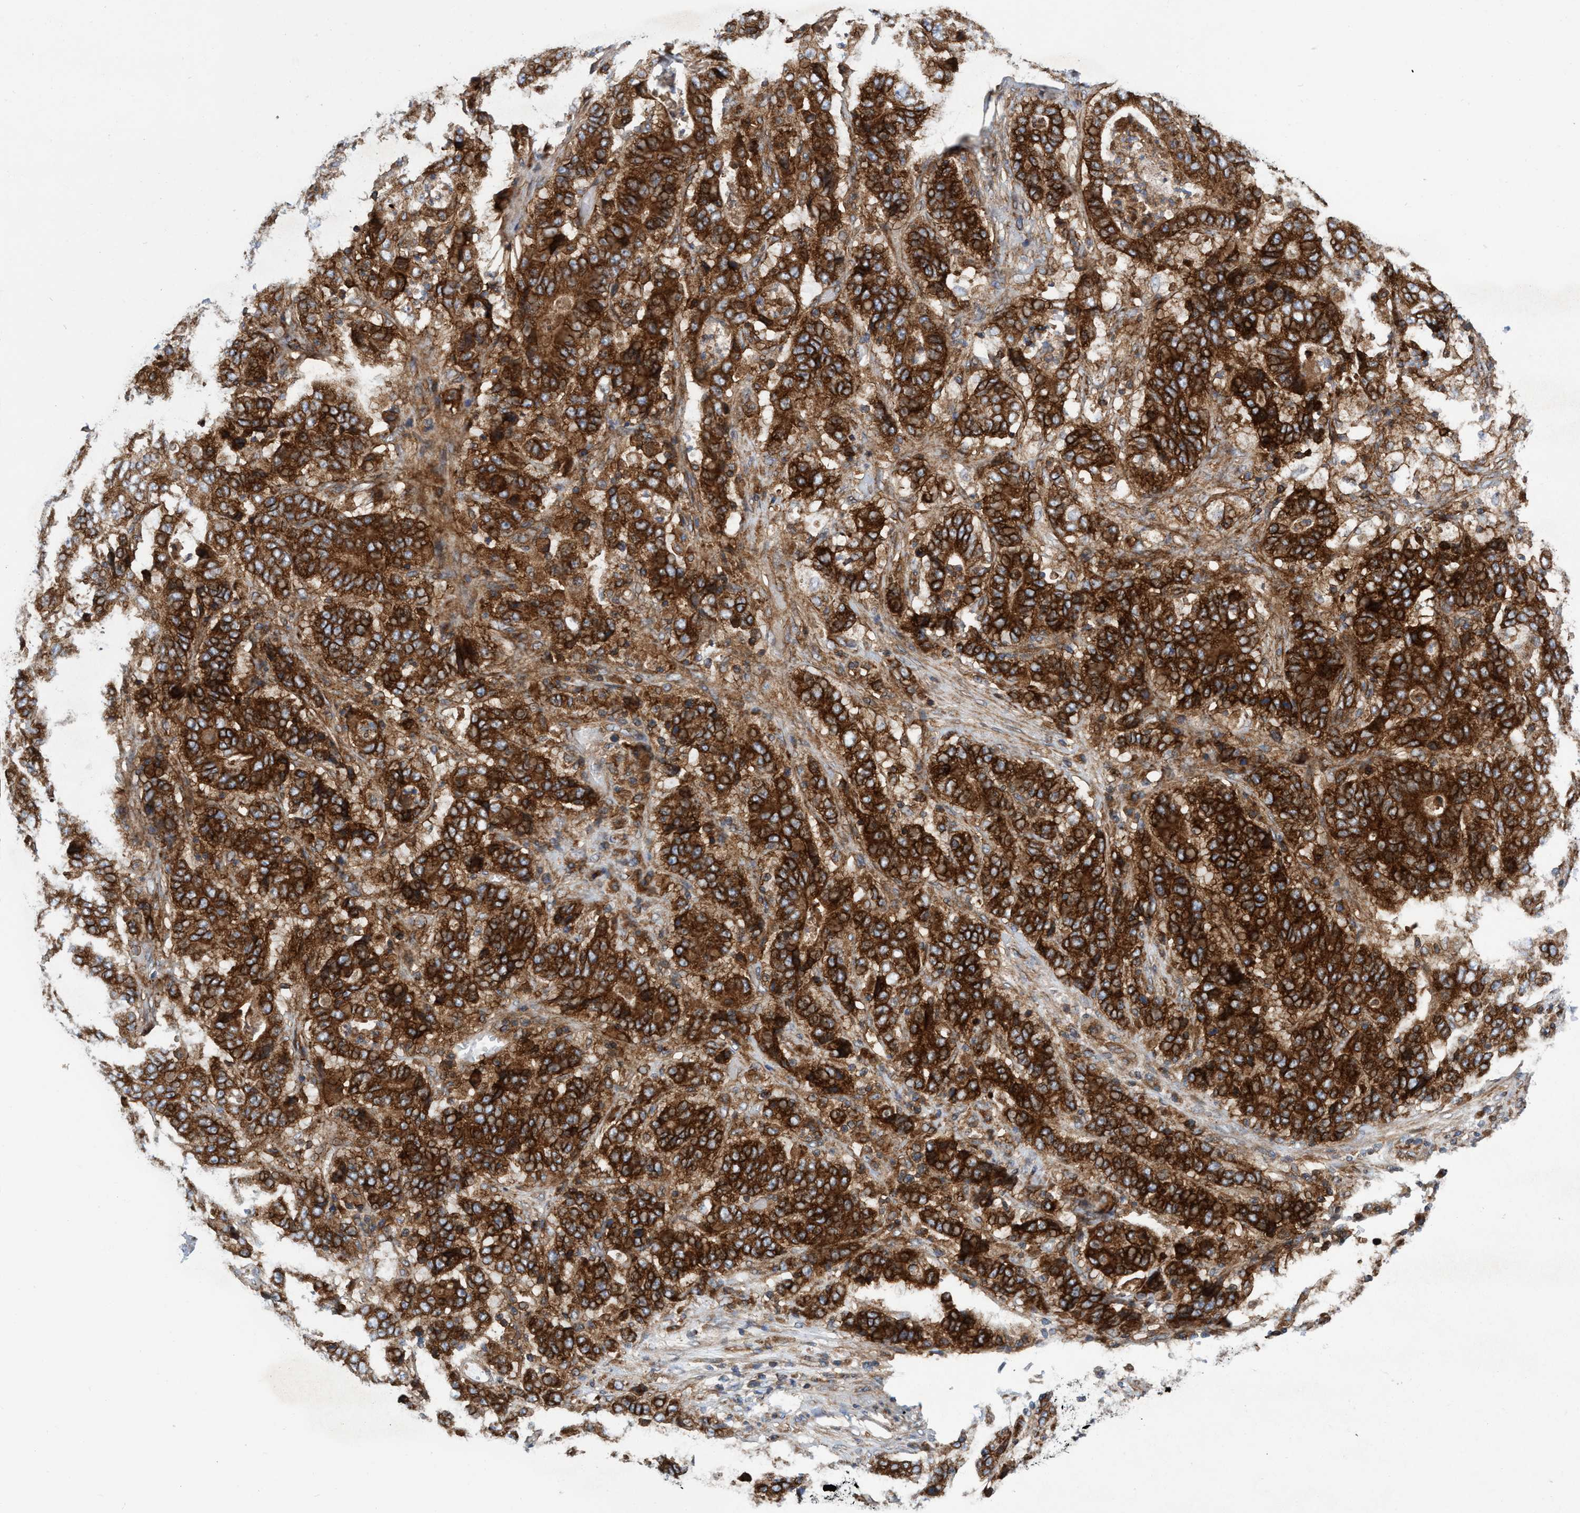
{"staining": {"intensity": "strong", "quantity": ">75%", "location": "cytoplasmic/membranous"}, "tissue": "stomach cancer", "cell_type": "Tumor cells", "image_type": "cancer", "snomed": [{"axis": "morphology", "description": "Adenocarcinoma, NOS"}, {"axis": "topography", "description": "Stomach"}], "caption": "DAB immunohistochemical staining of human stomach adenocarcinoma reveals strong cytoplasmic/membranous protein expression in about >75% of tumor cells.", "gene": "SLC16A3", "patient": {"sex": "female", "age": 73}}